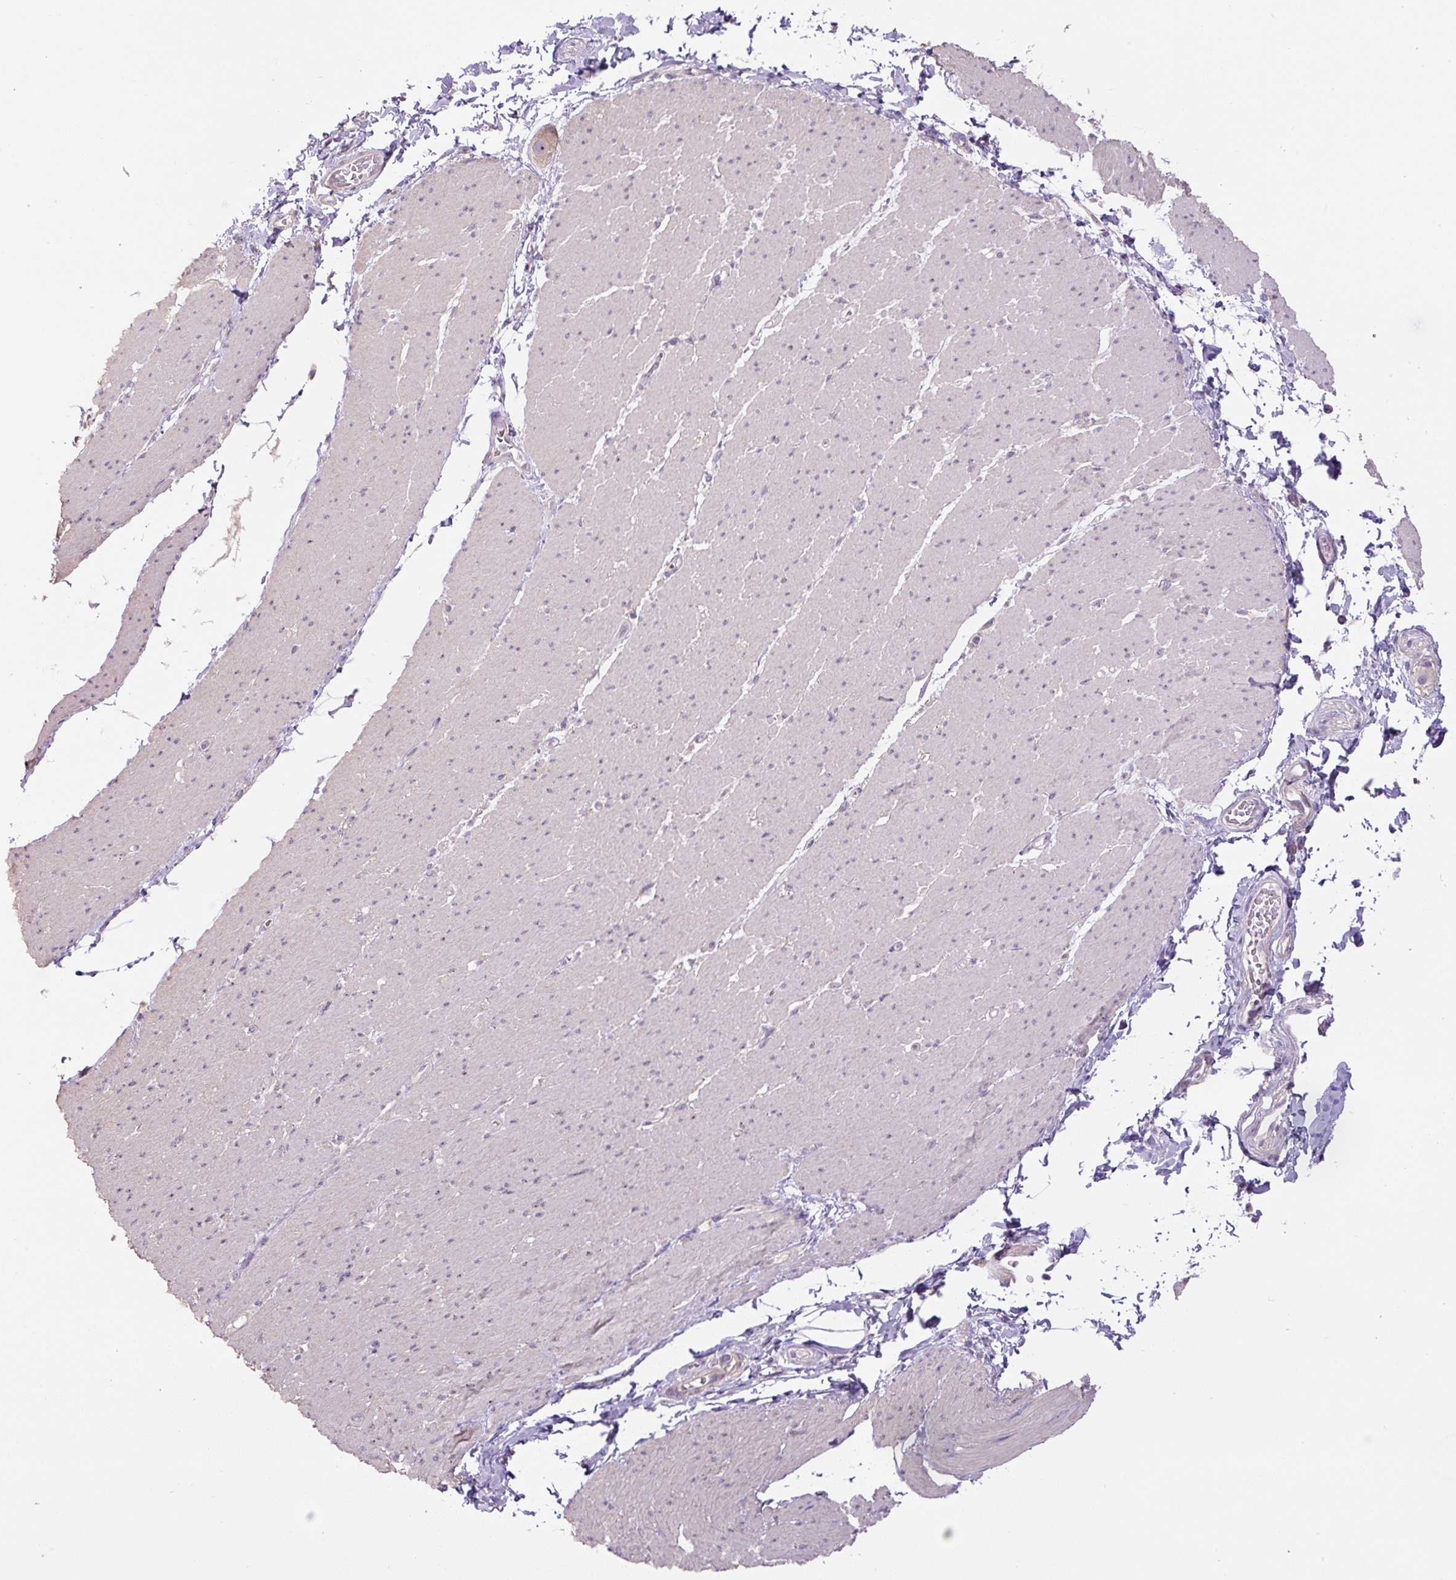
{"staining": {"intensity": "negative", "quantity": "none", "location": "none"}, "tissue": "smooth muscle", "cell_type": "Smooth muscle cells", "image_type": "normal", "snomed": [{"axis": "morphology", "description": "Normal tissue, NOS"}, {"axis": "topography", "description": "Smooth muscle"}, {"axis": "topography", "description": "Rectum"}], "caption": "Immunohistochemical staining of unremarkable smooth muscle exhibits no significant positivity in smooth muscle cells. Nuclei are stained in blue.", "gene": "TMEM151B", "patient": {"sex": "male", "age": 53}}